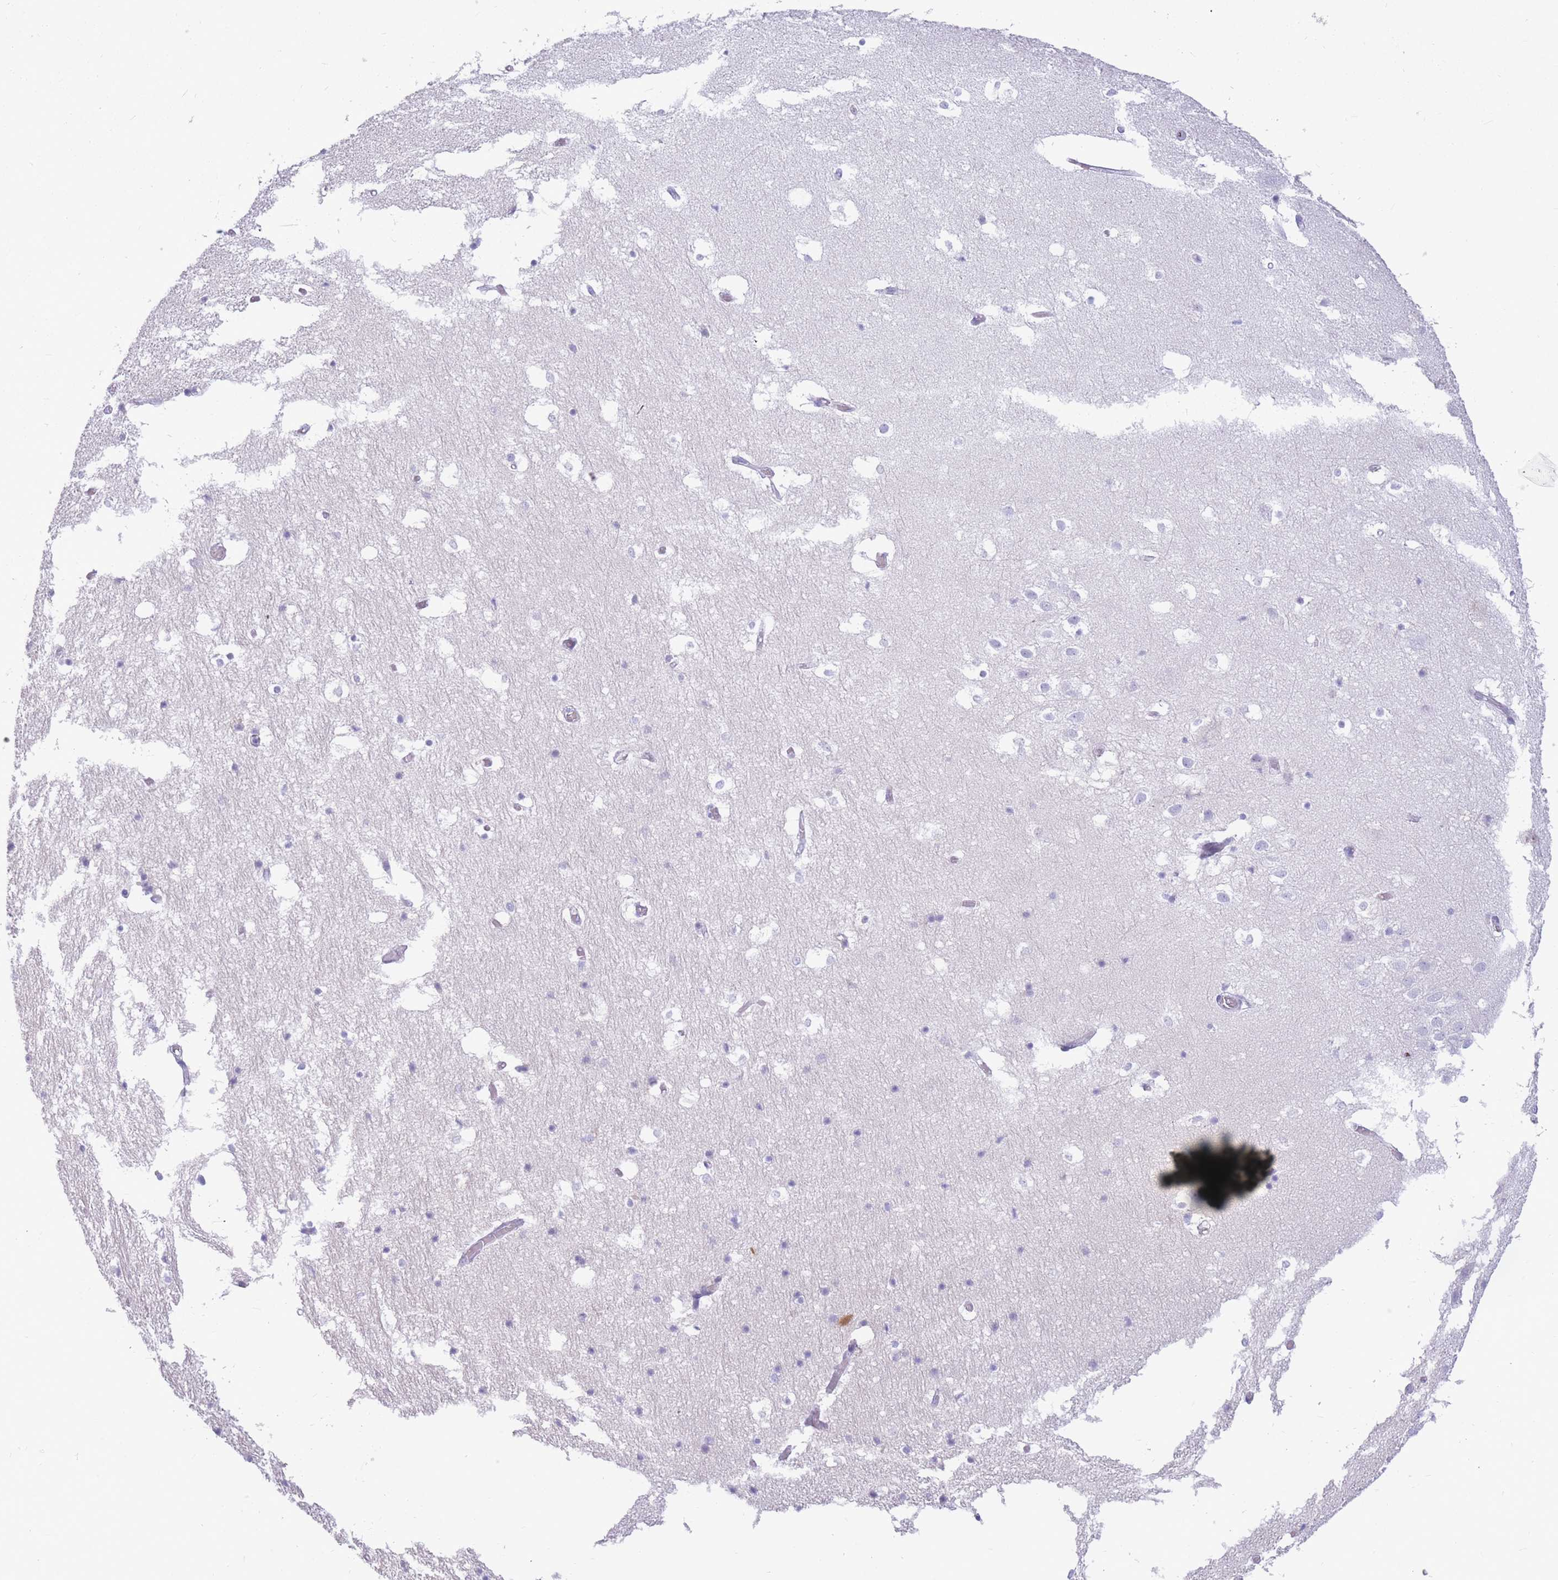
{"staining": {"intensity": "negative", "quantity": "none", "location": "none"}, "tissue": "hippocampus", "cell_type": "Glial cells", "image_type": "normal", "snomed": [{"axis": "morphology", "description": "Normal tissue, NOS"}, {"axis": "topography", "description": "Hippocampus"}], "caption": "Immunohistochemistry (IHC) image of unremarkable hippocampus: hippocampus stained with DAB shows no significant protein staining in glial cells.", "gene": "TPSAB1", "patient": {"sex": "female", "age": 52}}